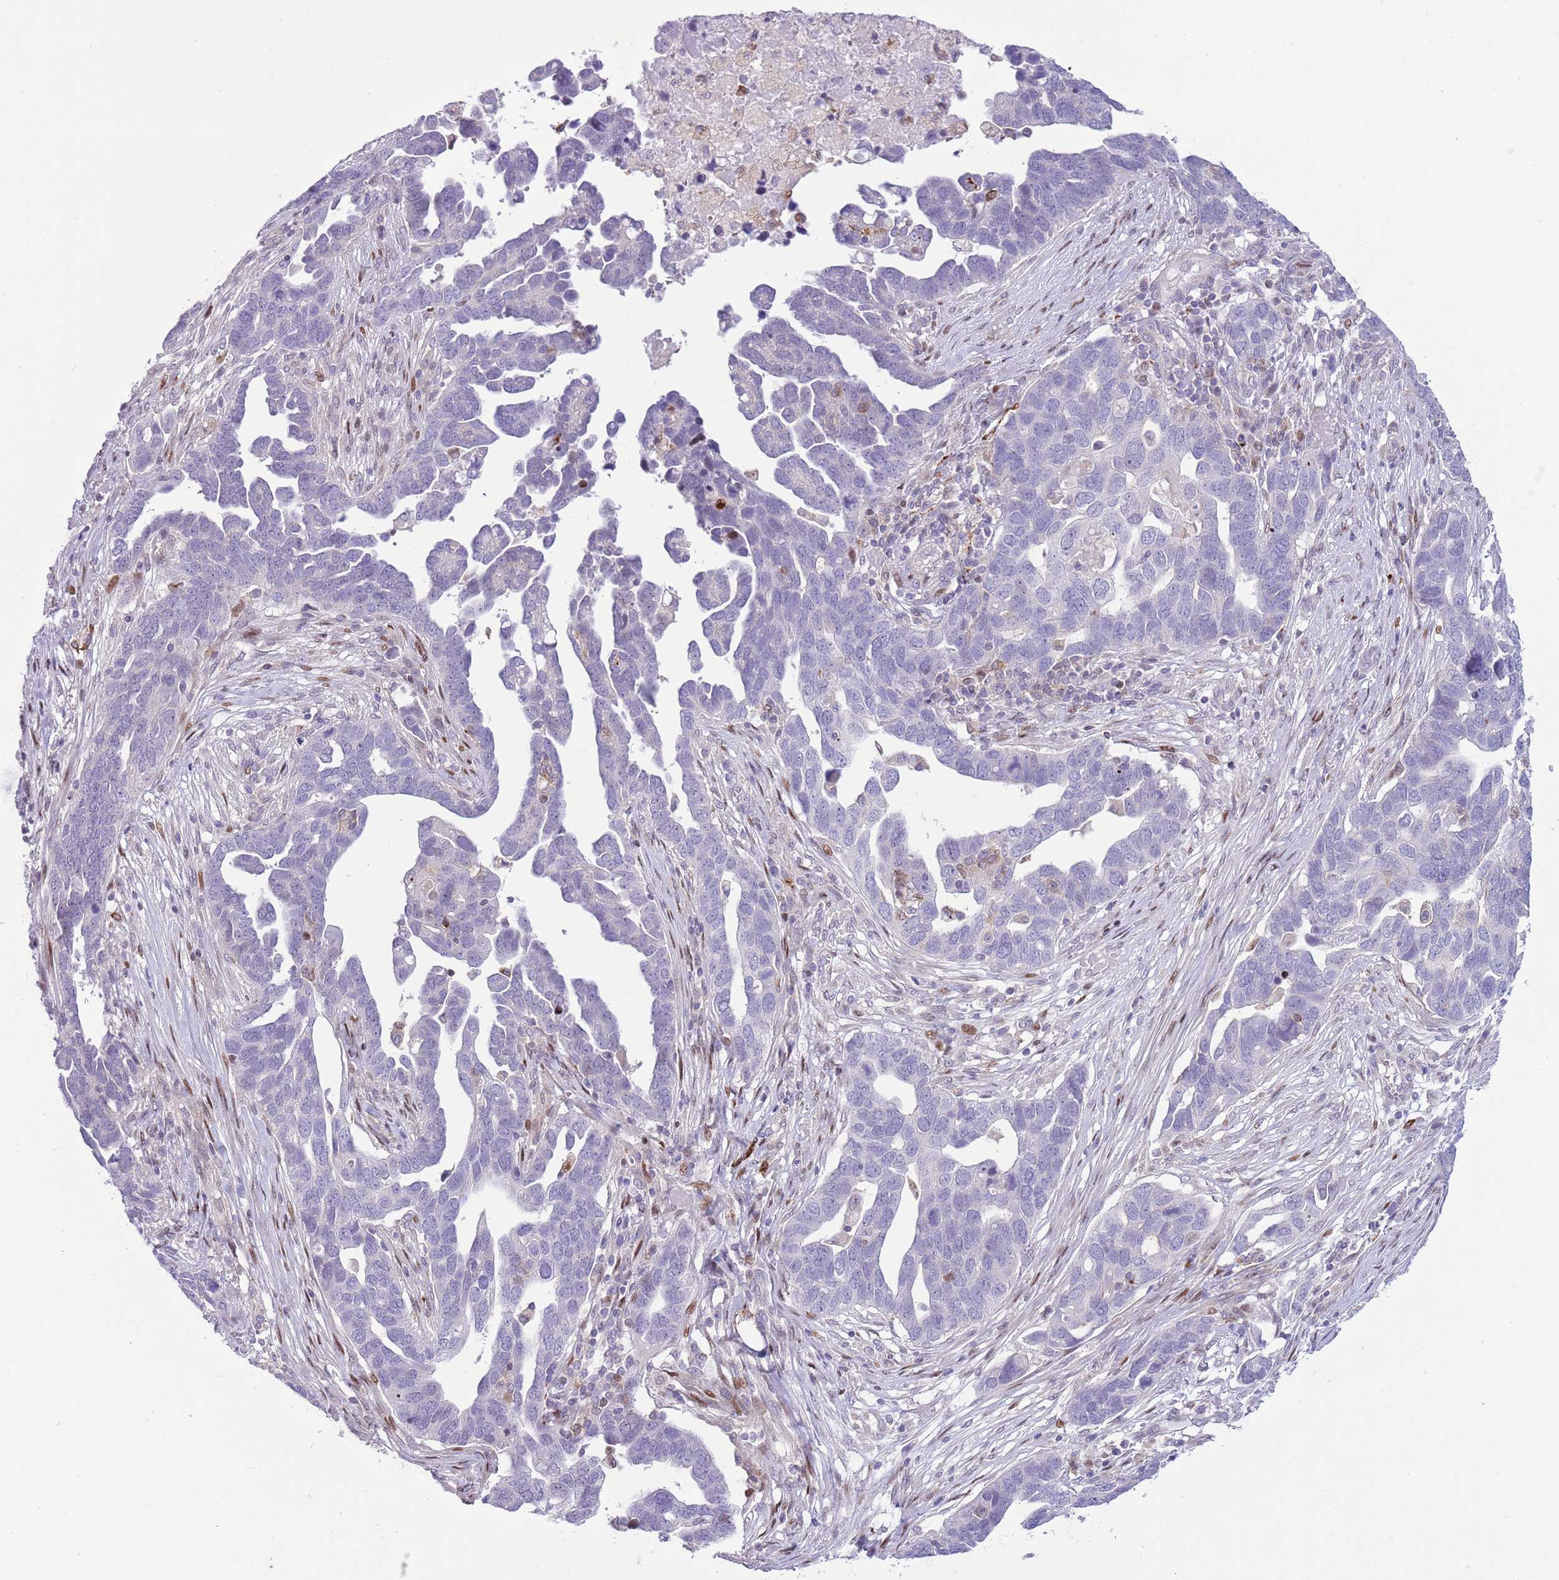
{"staining": {"intensity": "negative", "quantity": "none", "location": "none"}, "tissue": "ovarian cancer", "cell_type": "Tumor cells", "image_type": "cancer", "snomed": [{"axis": "morphology", "description": "Cystadenocarcinoma, serous, NOS"}, {"axis": "topography", "description": "Ovary"}], "caption": "Immunohistochemistry (IHC) micrograph of neoplastic tissue: human ovarian serous cystadenocarcinoma stained with DAB (3,3'-diaminobenzidine) shows no significant protein staining in tumor cells.", "gene": "ANO8", "patient": {"sex": "female", "age": 54}}